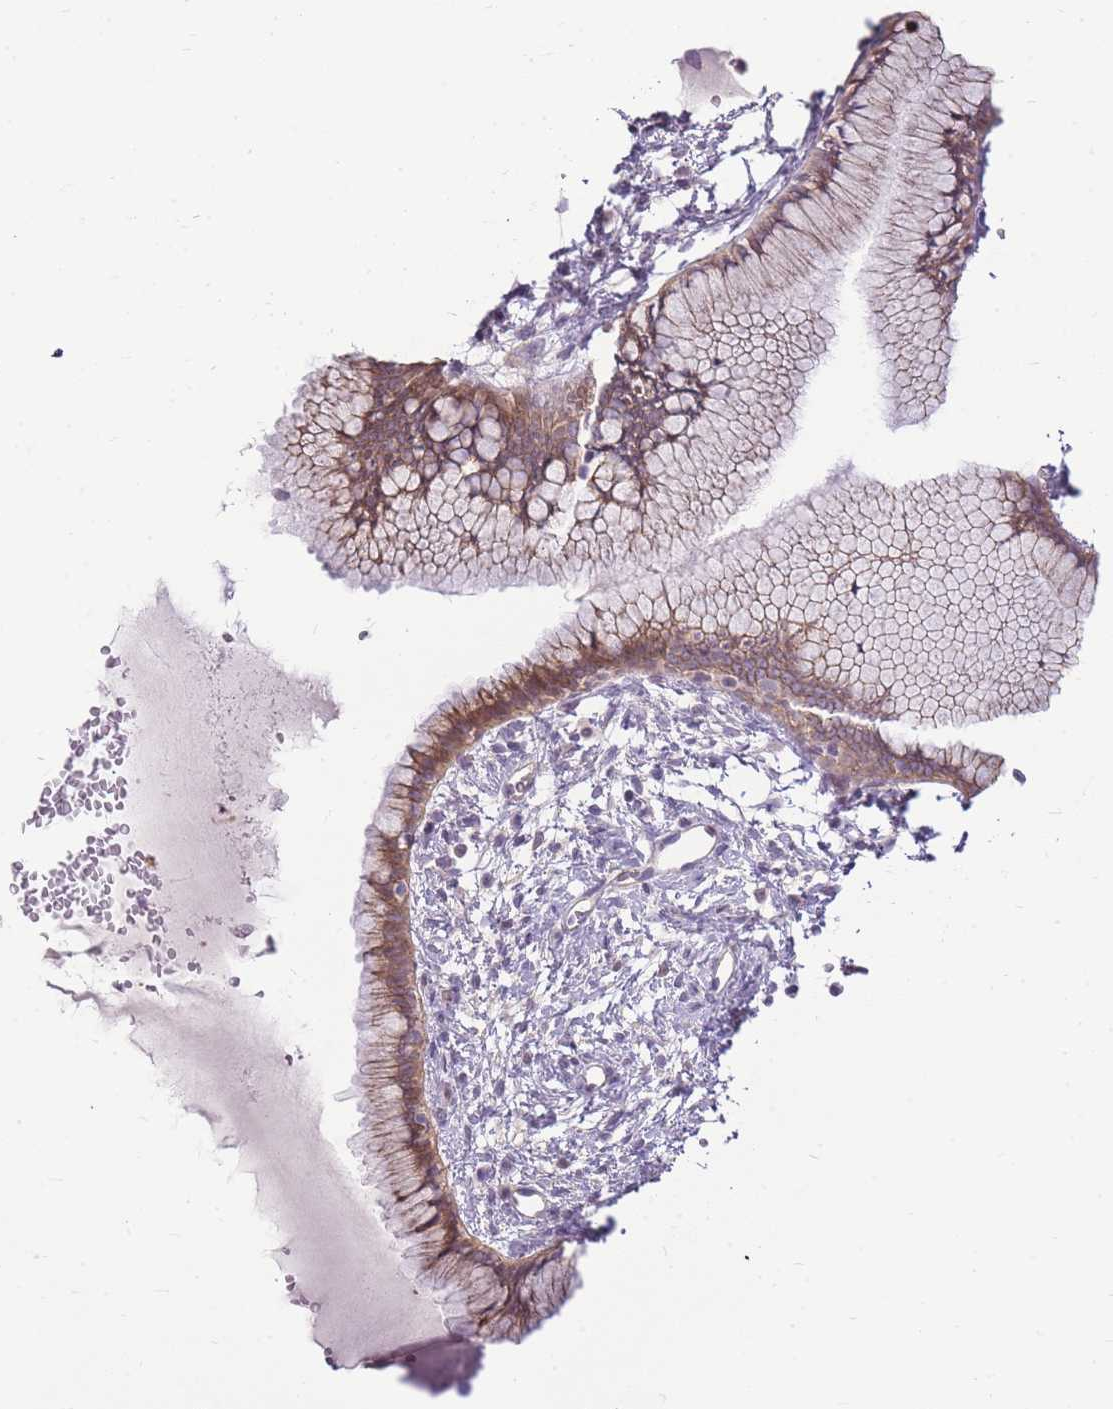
{"staining": {"intensity": "weak", "quantity": ">75%", "location": "cytoplasmic/membranous"}, "tissue": "cervix", "cell_type": "Glandular cells", "image_type": "normal", "snomed": [{"axis": "morphology", "description": "Normal tissue, NOS"}, {"axis": "topography", "description": "Cervix"}], "caption": "The image shows immunohistochemical staining of benign cervix. There is weak cytoplasmic/membranous expression is present in approximately >75% of glandular cells. (Stains: DAB in brown, nuclei in blue, Microscopy: brightfield microscopy at high magnification).", "gene": "CLBA1", "patient": {"sex": "female", "age": 42}}